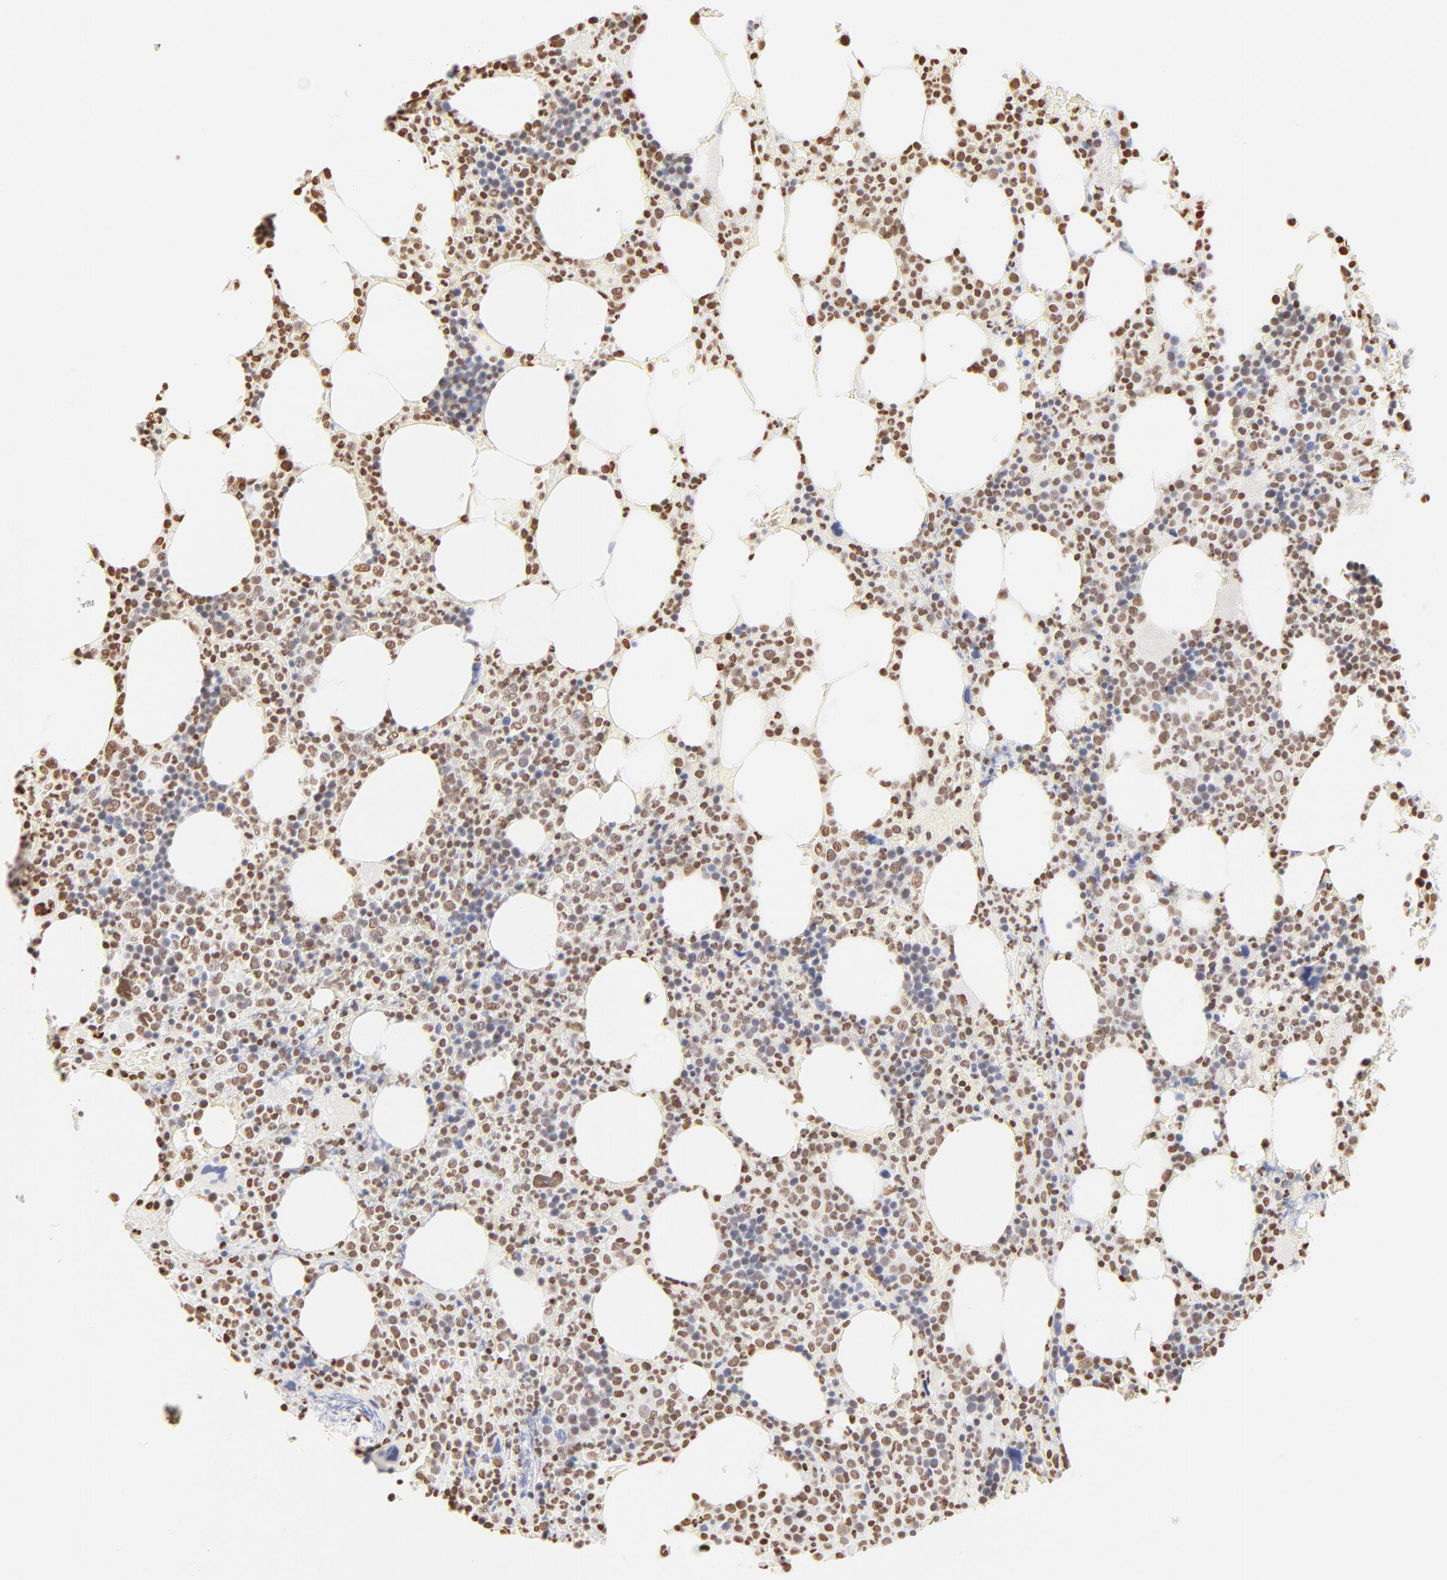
{"staining": {"intensity": "strong", "quantity": "25%-75%", "location": "nuclear"}, "tissue": "bone marrow", "cell_type": "Hematopoietic cells", "image_type": "normal", "snomed": [{"axis": "morphology", "description": "Normal tissue, NOS"}, {"axis": "topography", "description": "Bone marrow"}], "caption": "Protein staining of unremarkable bone marrow displays strong nuclear staining in about 25%-75% of hematopoietic cells.", "gene": "ZNF540", "patient": {"sex": "female", "age": 66}}